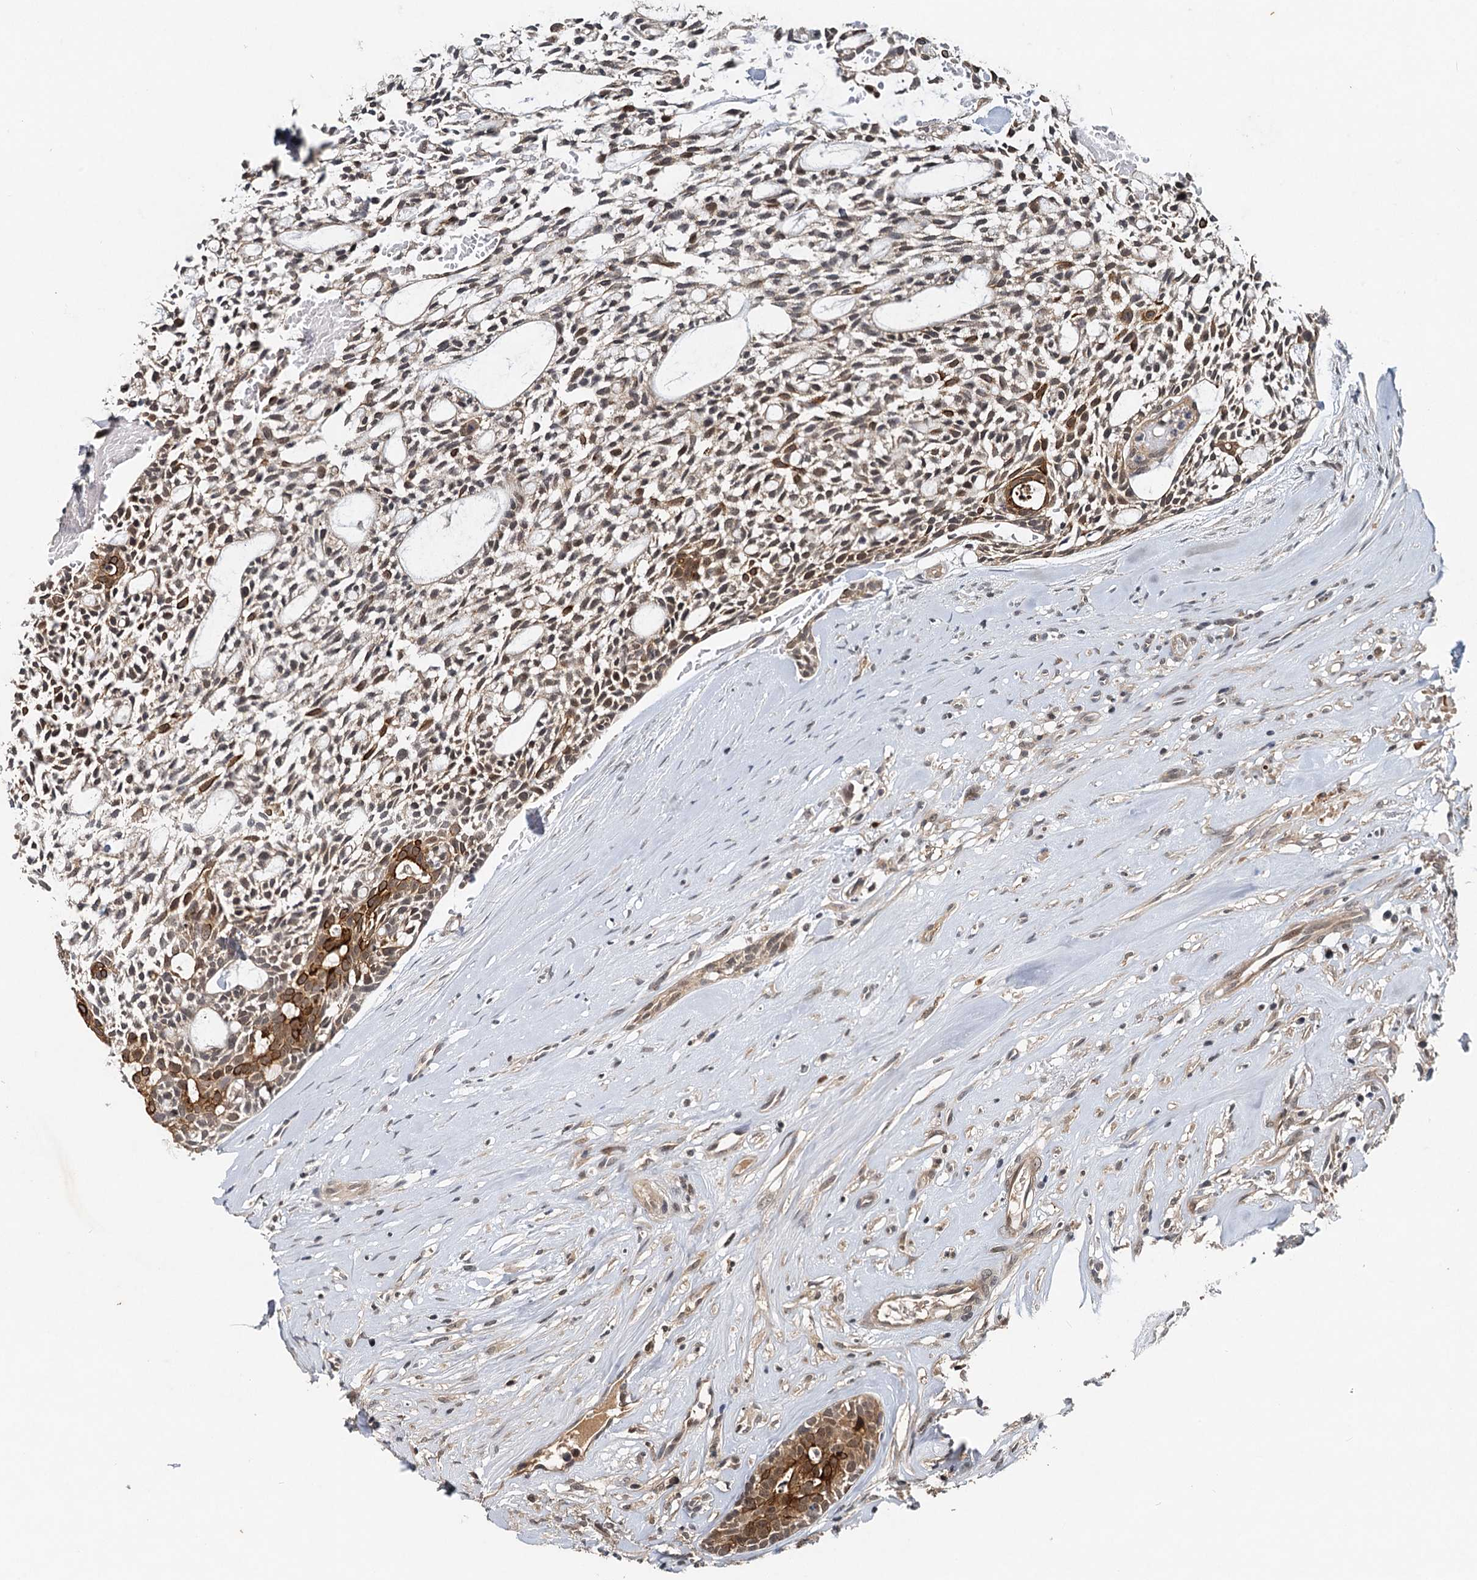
{"staining": {"intensity": "moderate", "quantity": ">75%", "location": "cytoplasmic/membranous,nuclear"}, "tissue": "head and neck cancer", "cell_type": "Tumor cells", "image_type": "cancer", "snomed": [{"axis": "morphology", "description": "Adenocarcinoma, NOS"}, {"axis": "topography", "description": "Subcutis"}, {"axis": "topography", "description": "Head-Neck"}], "caption": "Immunohistochemistry (IHC) (DAB) staining of human head and neck adenocarcinoma reveals moderate cytoplasmic/membranous and nuclear protein positivity in approximately >75% of tumor cells. (brown staining indicates protein expression, while blue staining denotes nuclei).", "gene": "RITA1", "patient": {"sex": "female", "age": 73}}